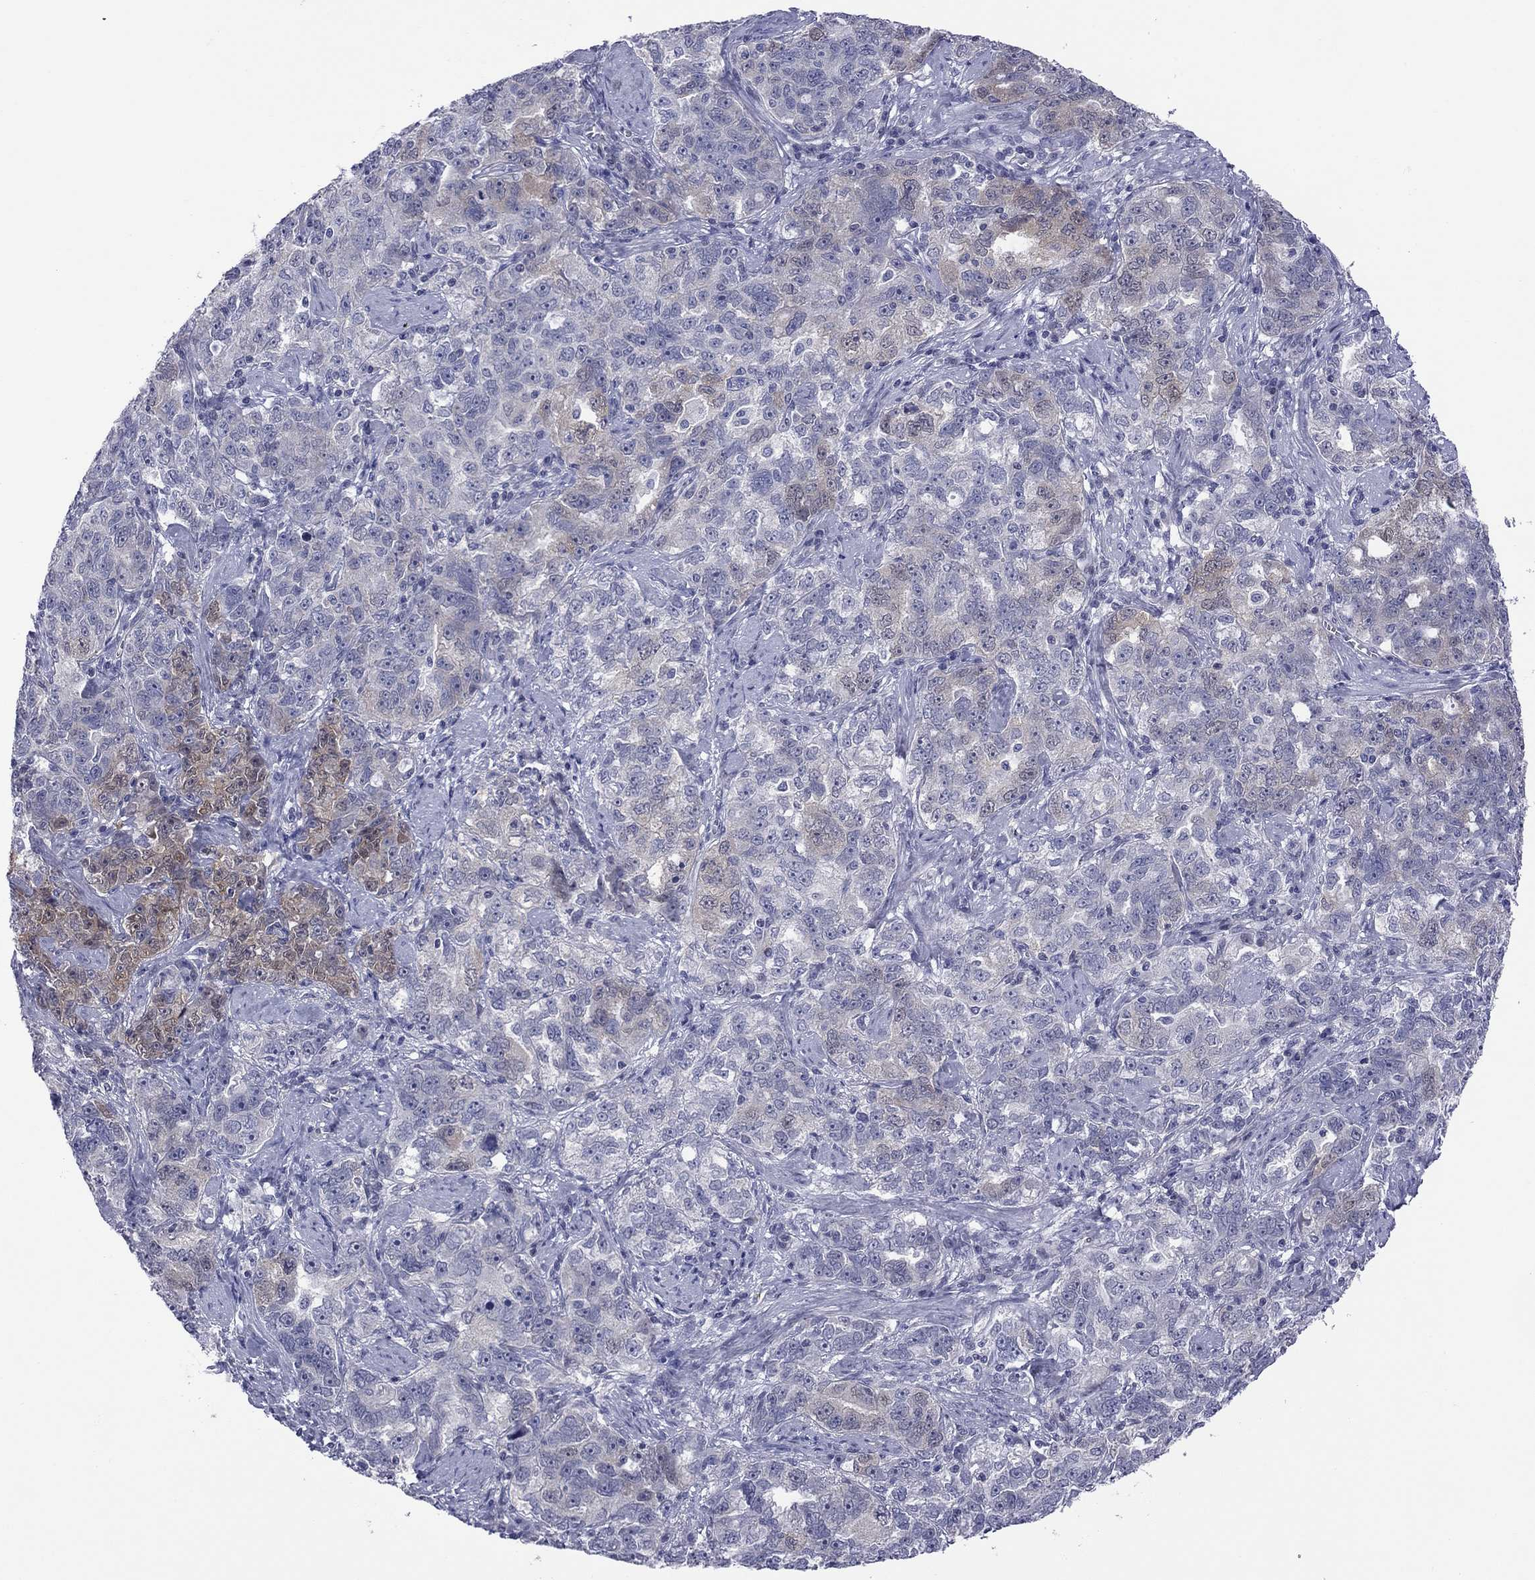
{"staining": {"intensity": "weak", "quantity": "<25%", "location": "cytoplasmic/membranous"}, "tissue": "ovarian cancer", "cell_type": "Tumor cells", "image_type": "cancer", "snomed": [{"axis": "morphology", "description": "Cystadenocarcinoma, serous, NOS"}, {"axis": "topography", "description": "Ovary"}], "caption": "Immunohistochemical staining of human ovarian serous cystadenocarcinoma shows no significant expression in tumor cells.", "gene": "POU5F2", "patient": {"sex": "female", "age": 51}}